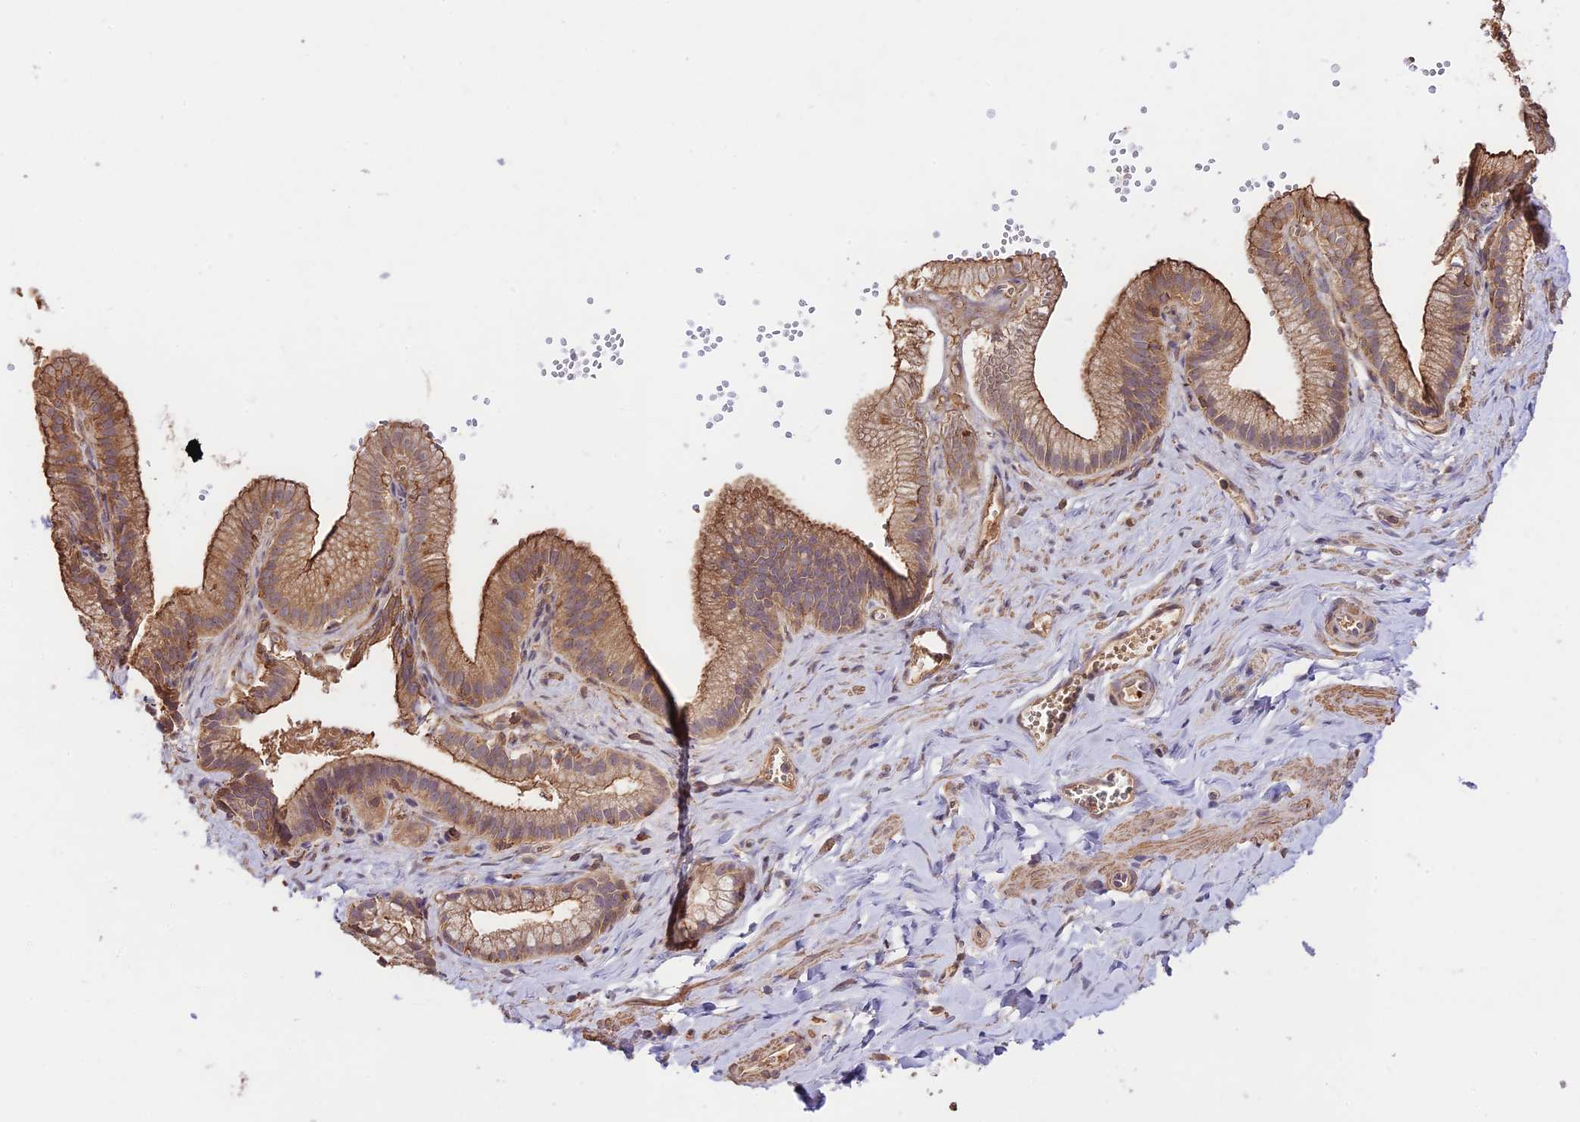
{"staining": {"intensity": "weak", "quantity": ">75%", "location": "cytoplasmic/membranous"}, "tissue": "adipose tissue", "cell_type": "Adipocytes", "image_type": "normal", "snomed": [{"axis": "morphology", "description": "Normal tissue, NOS"}, {"axis": "topography", "description": "Gallbladder"}, {"axis": "topography", "description": "Peripheral nerve tissue"}], "caption": "Adipose tissue stained with a brown dye shows weak cytoplasmic/membranous positive positivity in approximately >75% of adipocytes.", "gene": "CLCF1", "patient": {"sex": "male", "age": 38}}